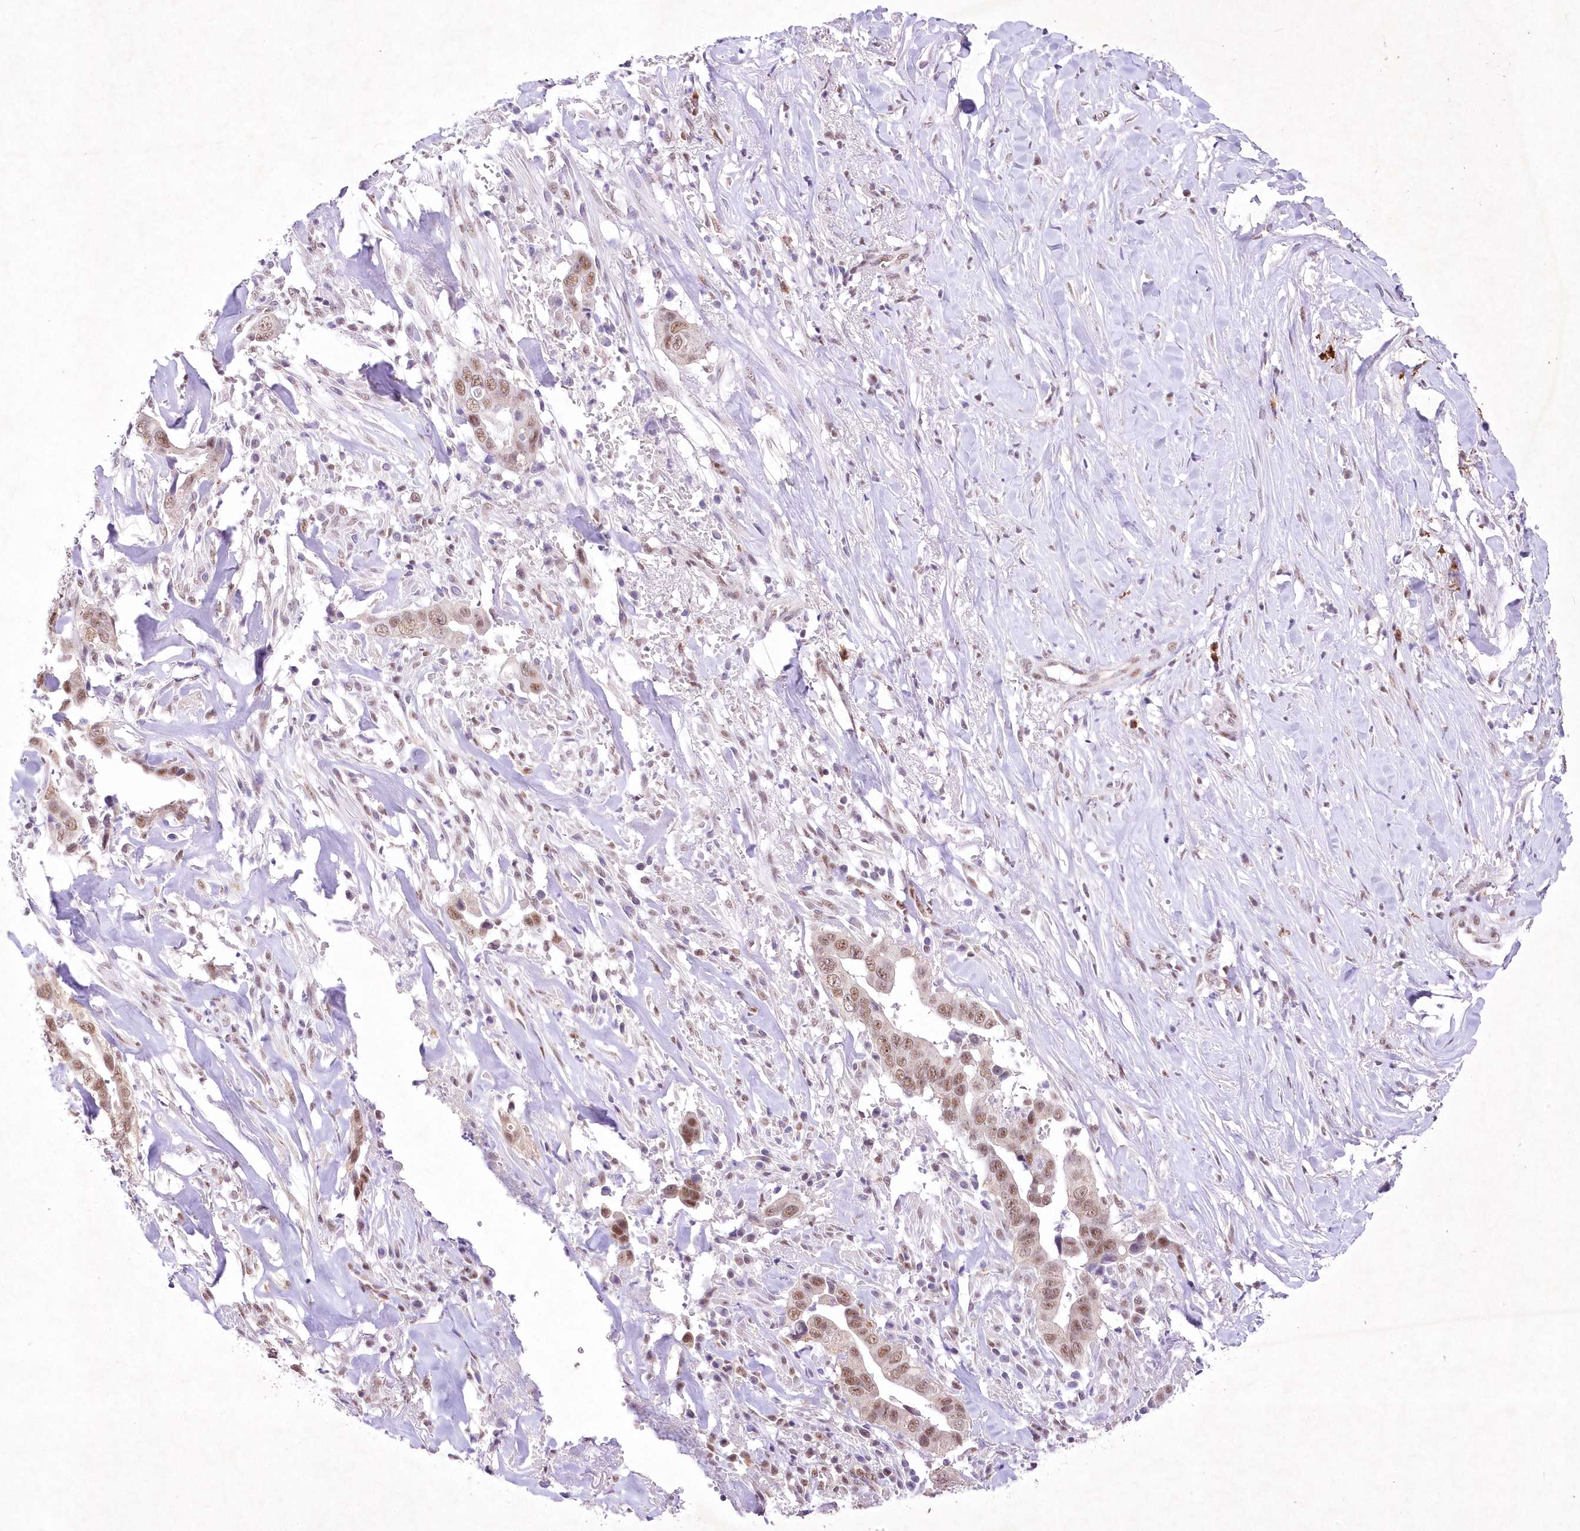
{"staining": {"intensity": "moderate", "quantity": ">75%", "location": "nuclear"}, "tissue": "liver cancer", "cell_type": "Tumor cells", "image_type": "cancer", "snomed": [{"axis": "morphology", "description": "Cholangiocarcinoma"}, {"axis": "topography", "description": "Liver"}], "caption": "This photomicrograph demonstrates liver cancer (cholangiocarcinoma) stained with immunohistochemistry (IHC) to label a protein in brown. The nuclear of tumor cells show moderate positivity for the protein. Nuclei are counter-stained blue.", "gene": "RBM27", "patient": {"sex": "female", "age": 79}}